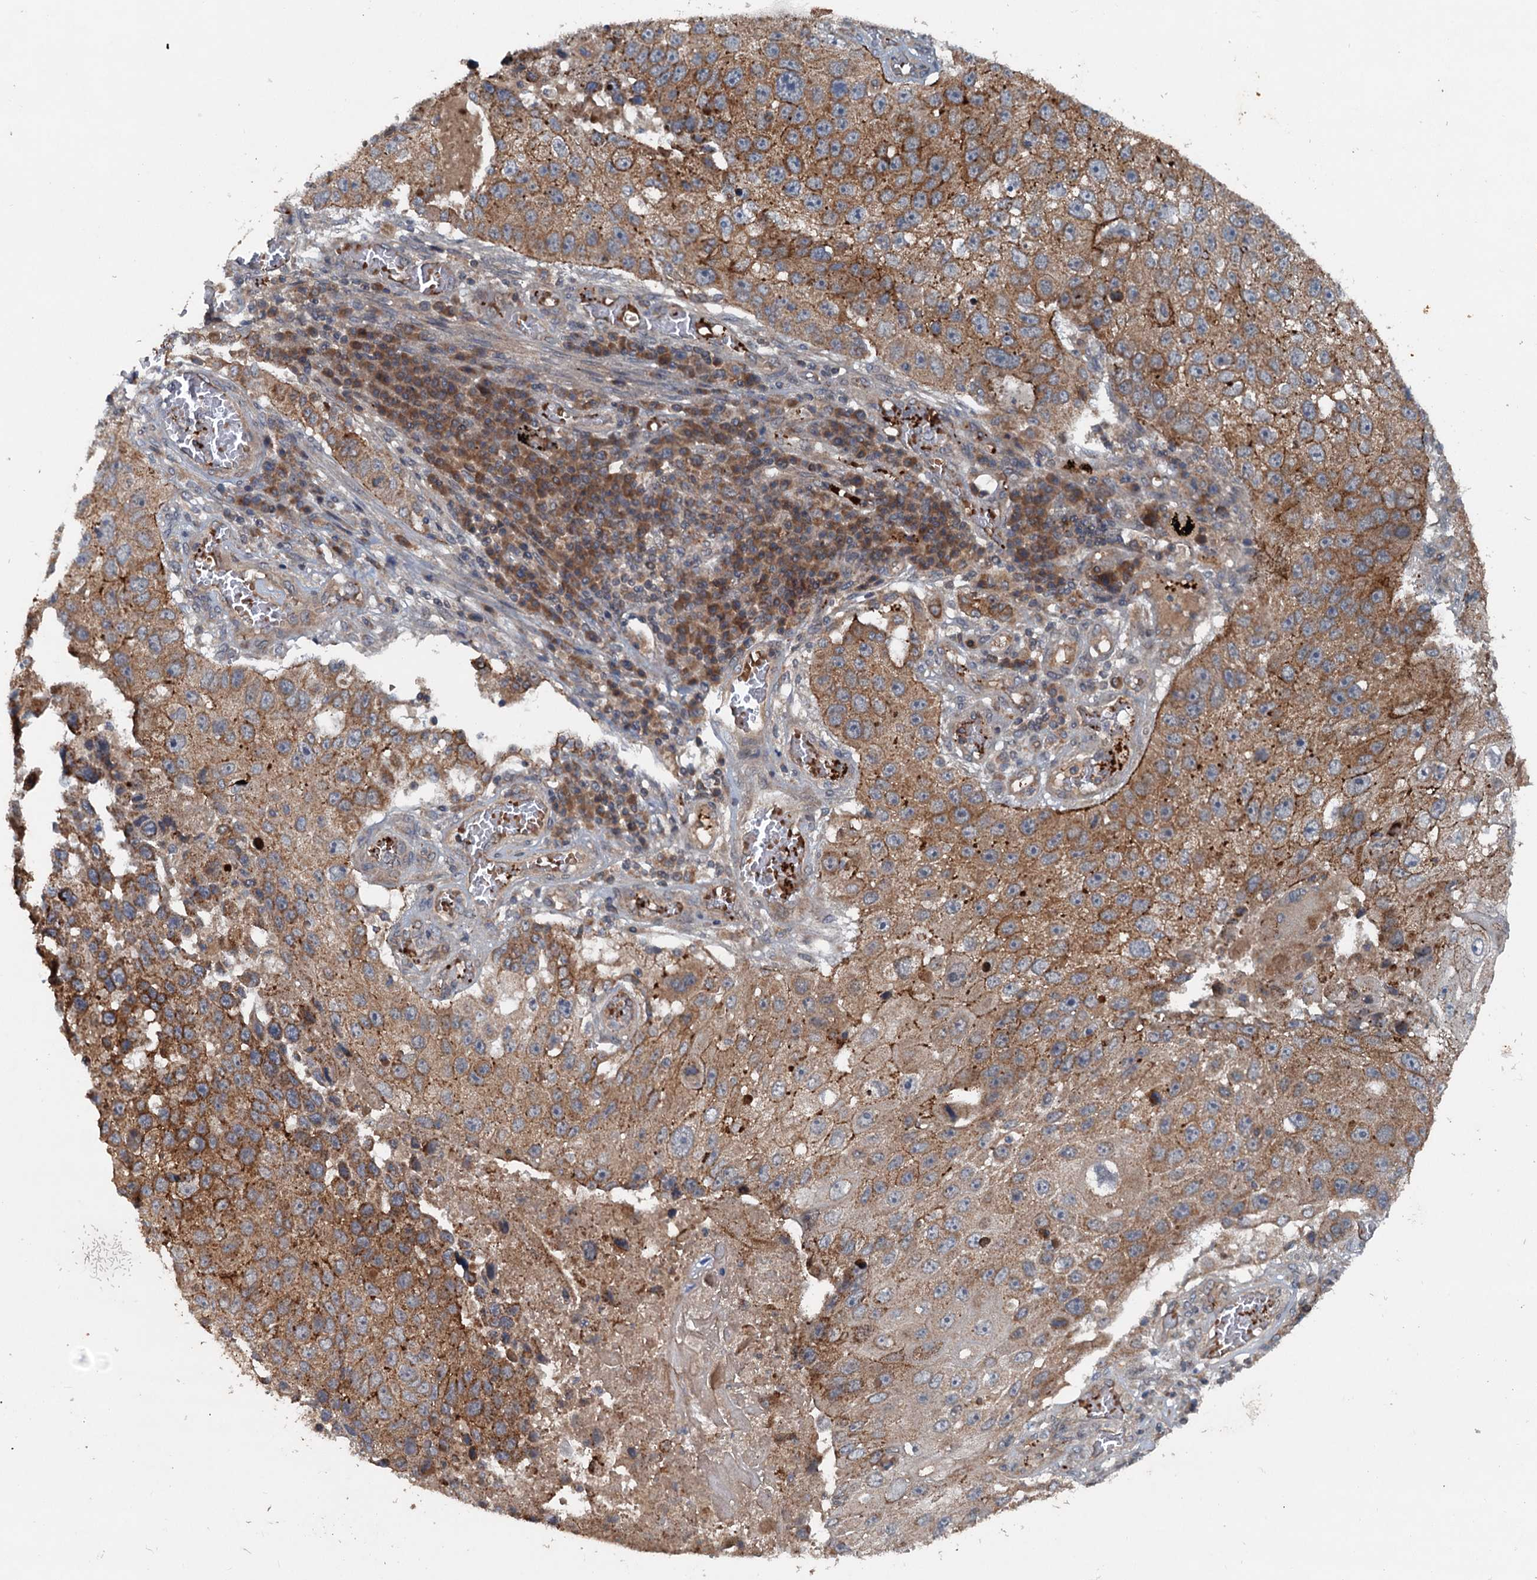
{"staining": {"intensity": "moderate", "quantity": ">75%", "location": "cytoplasmic/membranous"}, "tissue": "lung cancer", "cell_type": "Tumor cells", "image_type": "cancer", "snomed": [{"axis": "morphology", "description": "Squamous cell carcinoma, NOS"}, {"axis": "topography", "description": "Lung"}], "caption": "Squamous cell carcinoma (lung) stained with a brown dye demonstrates moderate cytoplasmic/membranous positive positivity in approximately >75% of tumor cells.", "gene": "N4BP2L2", "patient": {"sex": "male", "age": 61}}